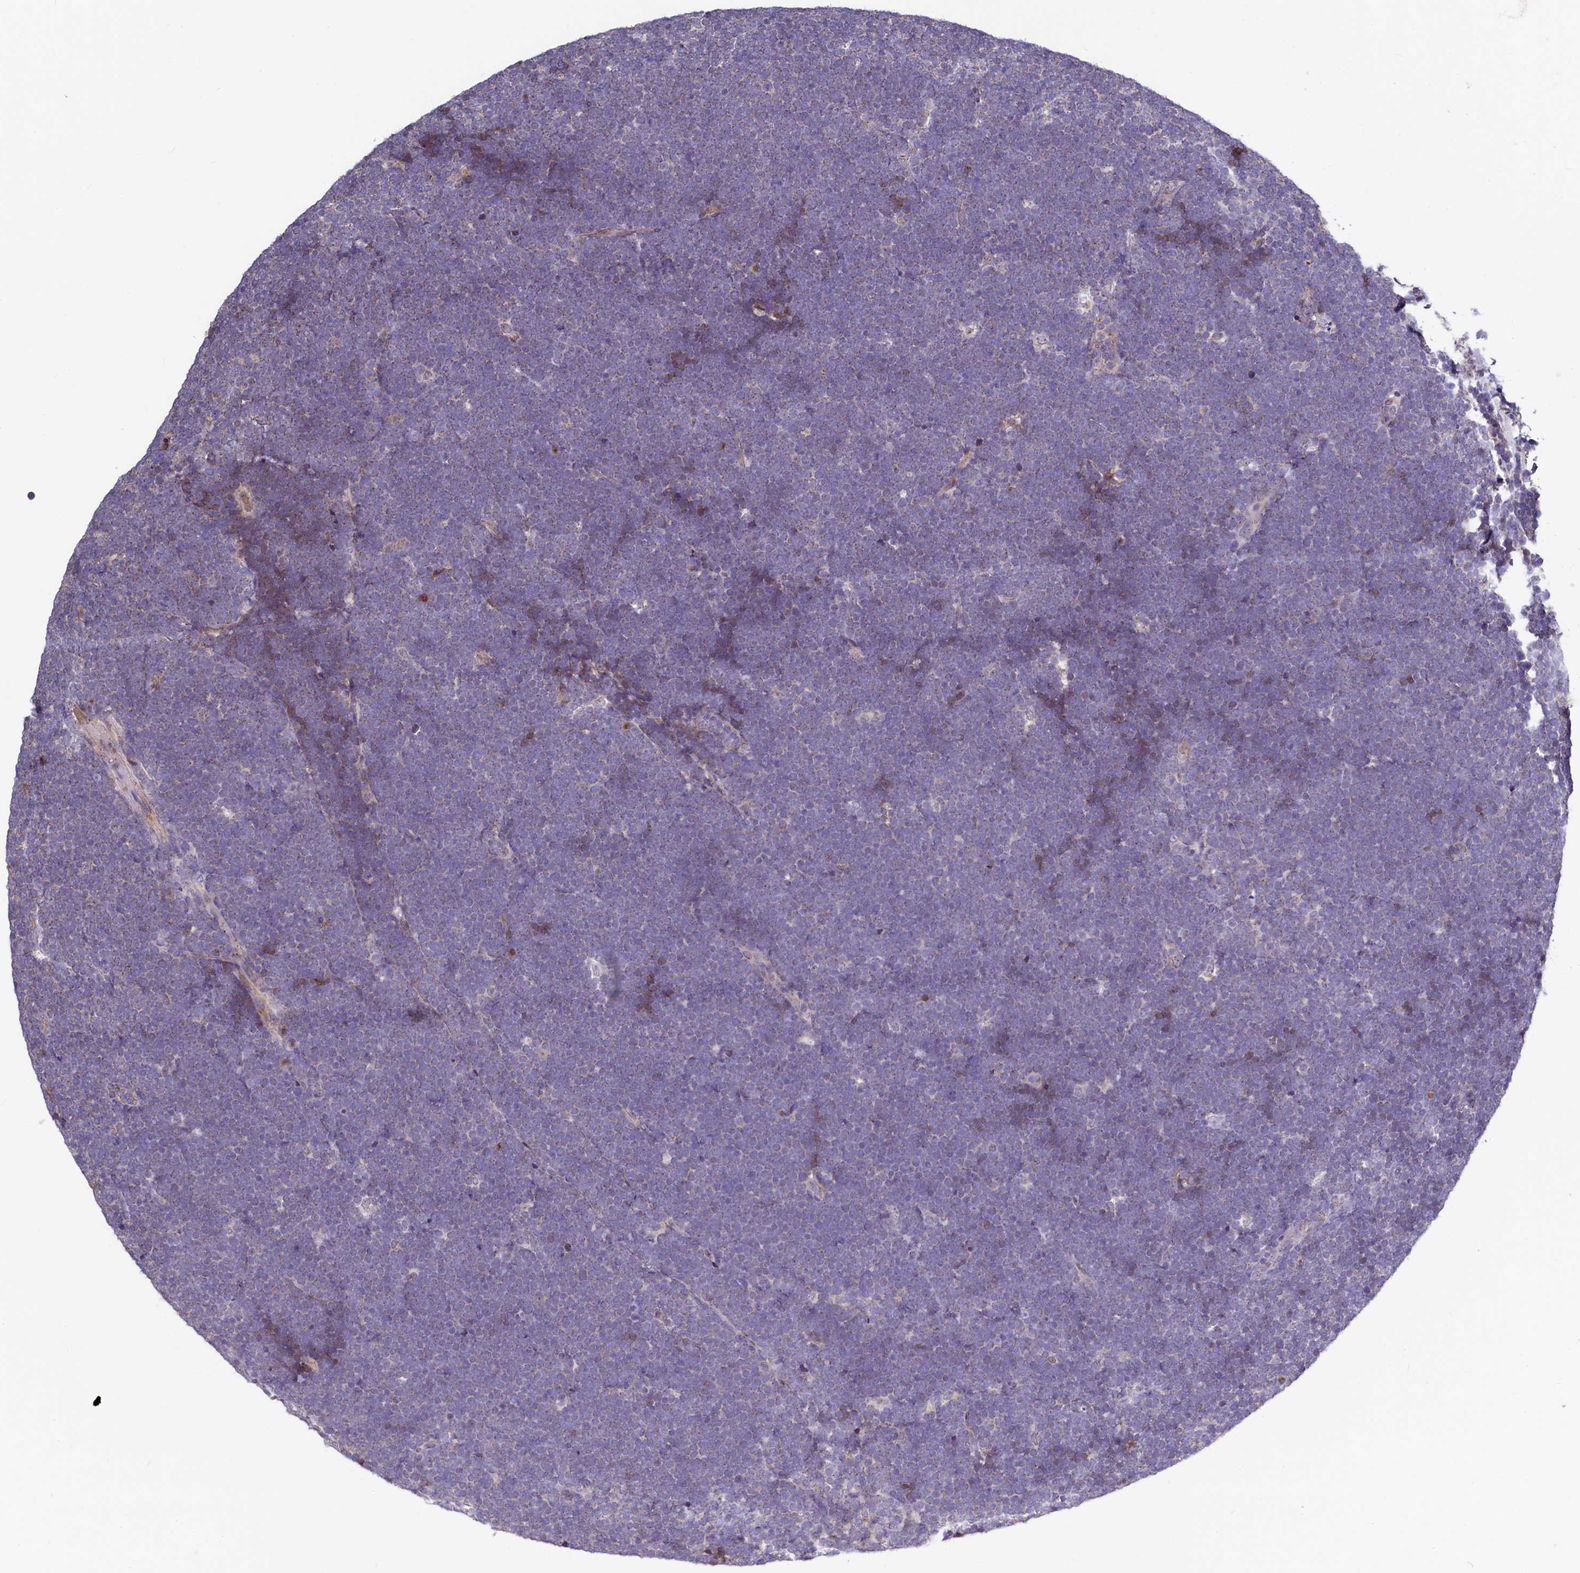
{"staining": {"intensity": "negative", "quantity": "none", "location": "none"}, "tissue": "lymphoma", "cell_type": "Tumor cells", "image_type": "cancer", "snomed": [{"axis": "morphology", "description": "Malignant lymphoma, non-Hodgkin's type, High grade"}, {"axis": "topography", "description": "Lymph node"}], "caption": "Immunohistochemistry (IHC) micrograph of neoplastic tissue: human high-grade malignant lymphoma, non-Hodgkin's type stained with DAB (3,3'-diaminobenzidine) reveals no significant protein staining in tumor cells.", "gene": "SEC24C", "patient": {"sex": "male", "age": 13}}